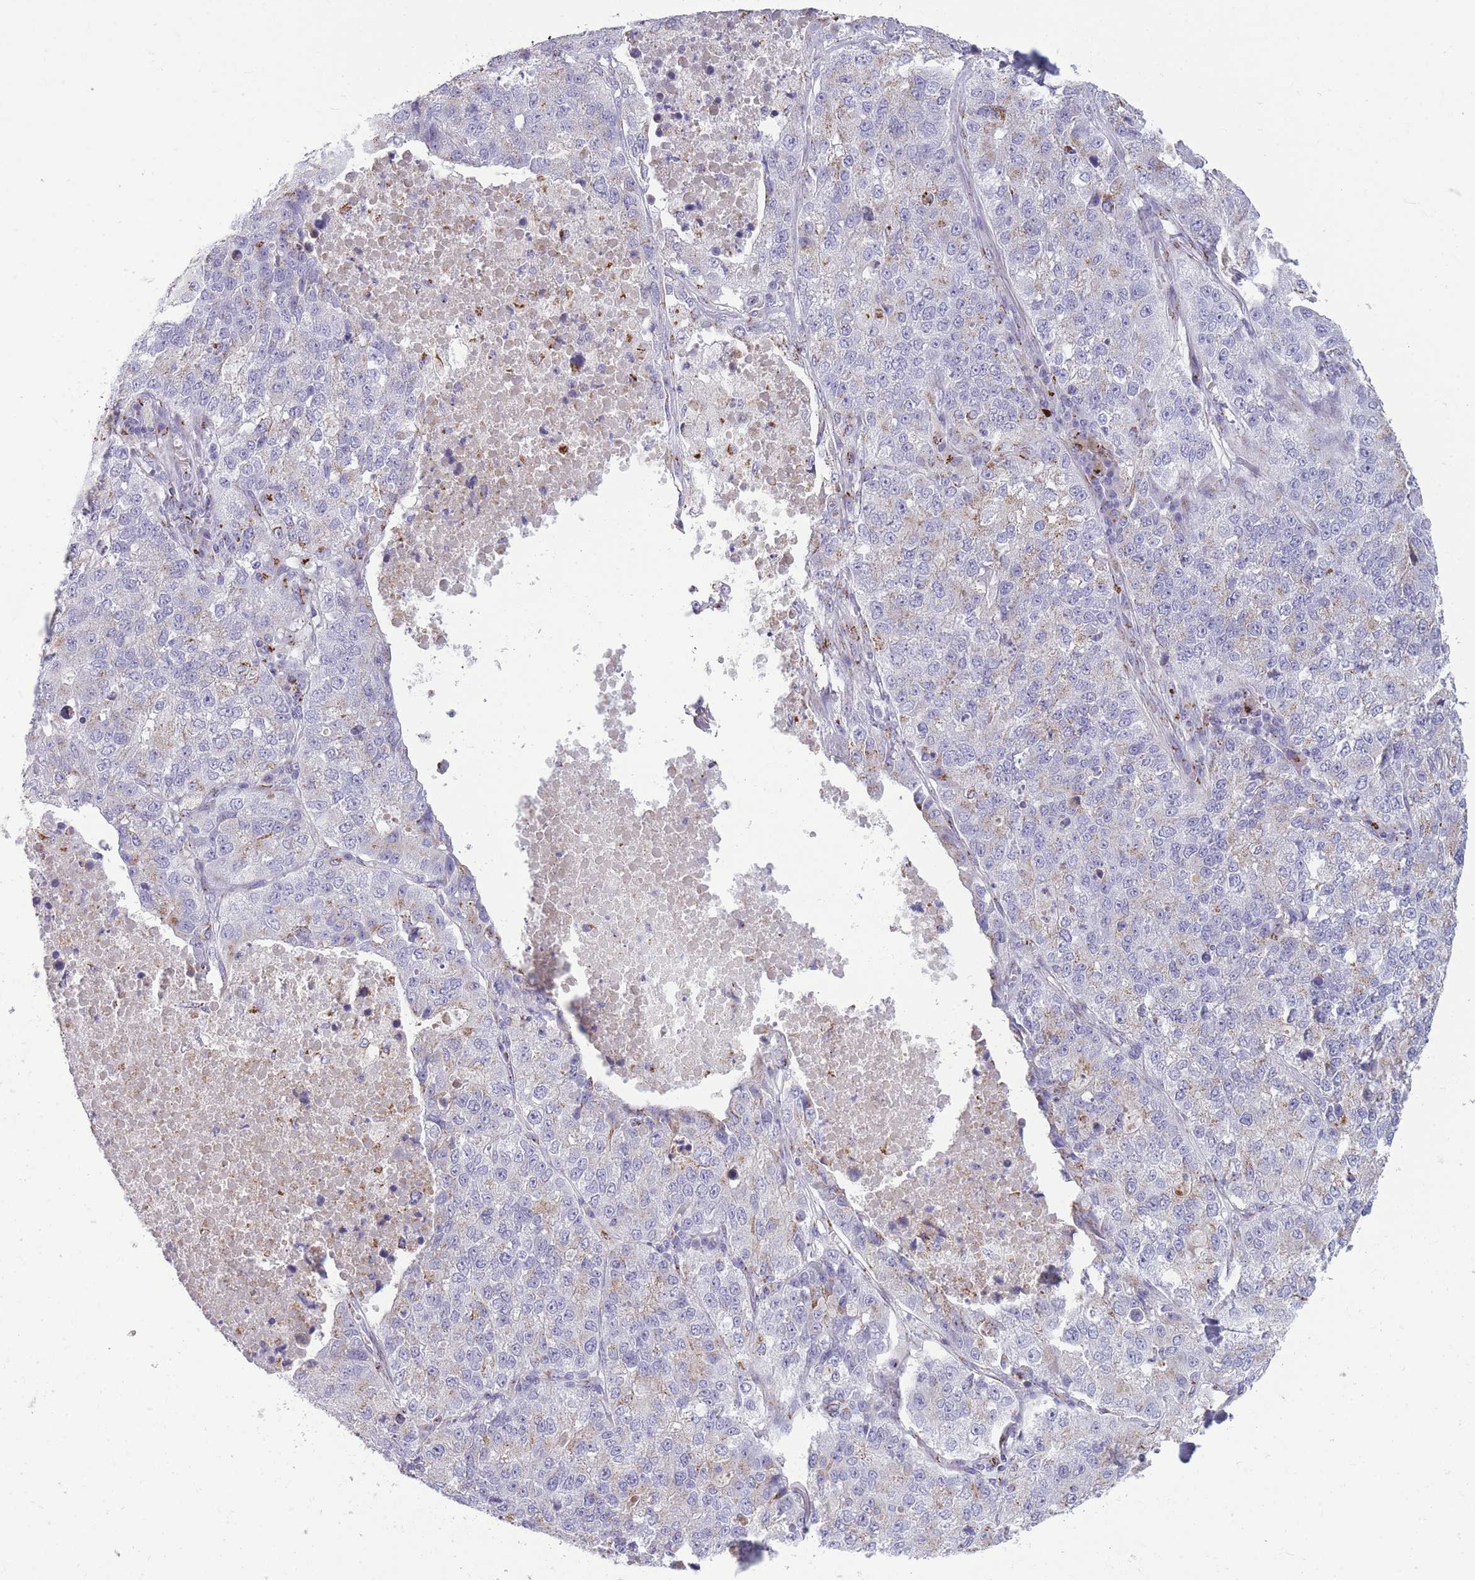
{"staining": {"intensity": "negative", "quantity": "none", "location": "none"}, "tissue": "lung cancer", "cell_type": "Tumor cells", "image_type": "cancer", "snomed": [{"axis": "morphology", "description": "Adenocarcinoma, NOS"}, {"axis": "topography", "description": "Lung"}], "caption": "Immunohistochemical staining of human lung cancer demonstrates no significant staining in tumor cells. (Stains: DAB immunohistochemistry (IHC) with hematoxylin counter stain, Microscopy: brightfield microscopy at high magnification).", "gene": "B4GALT2", "patient": {"sex": "male", "age": 49}}